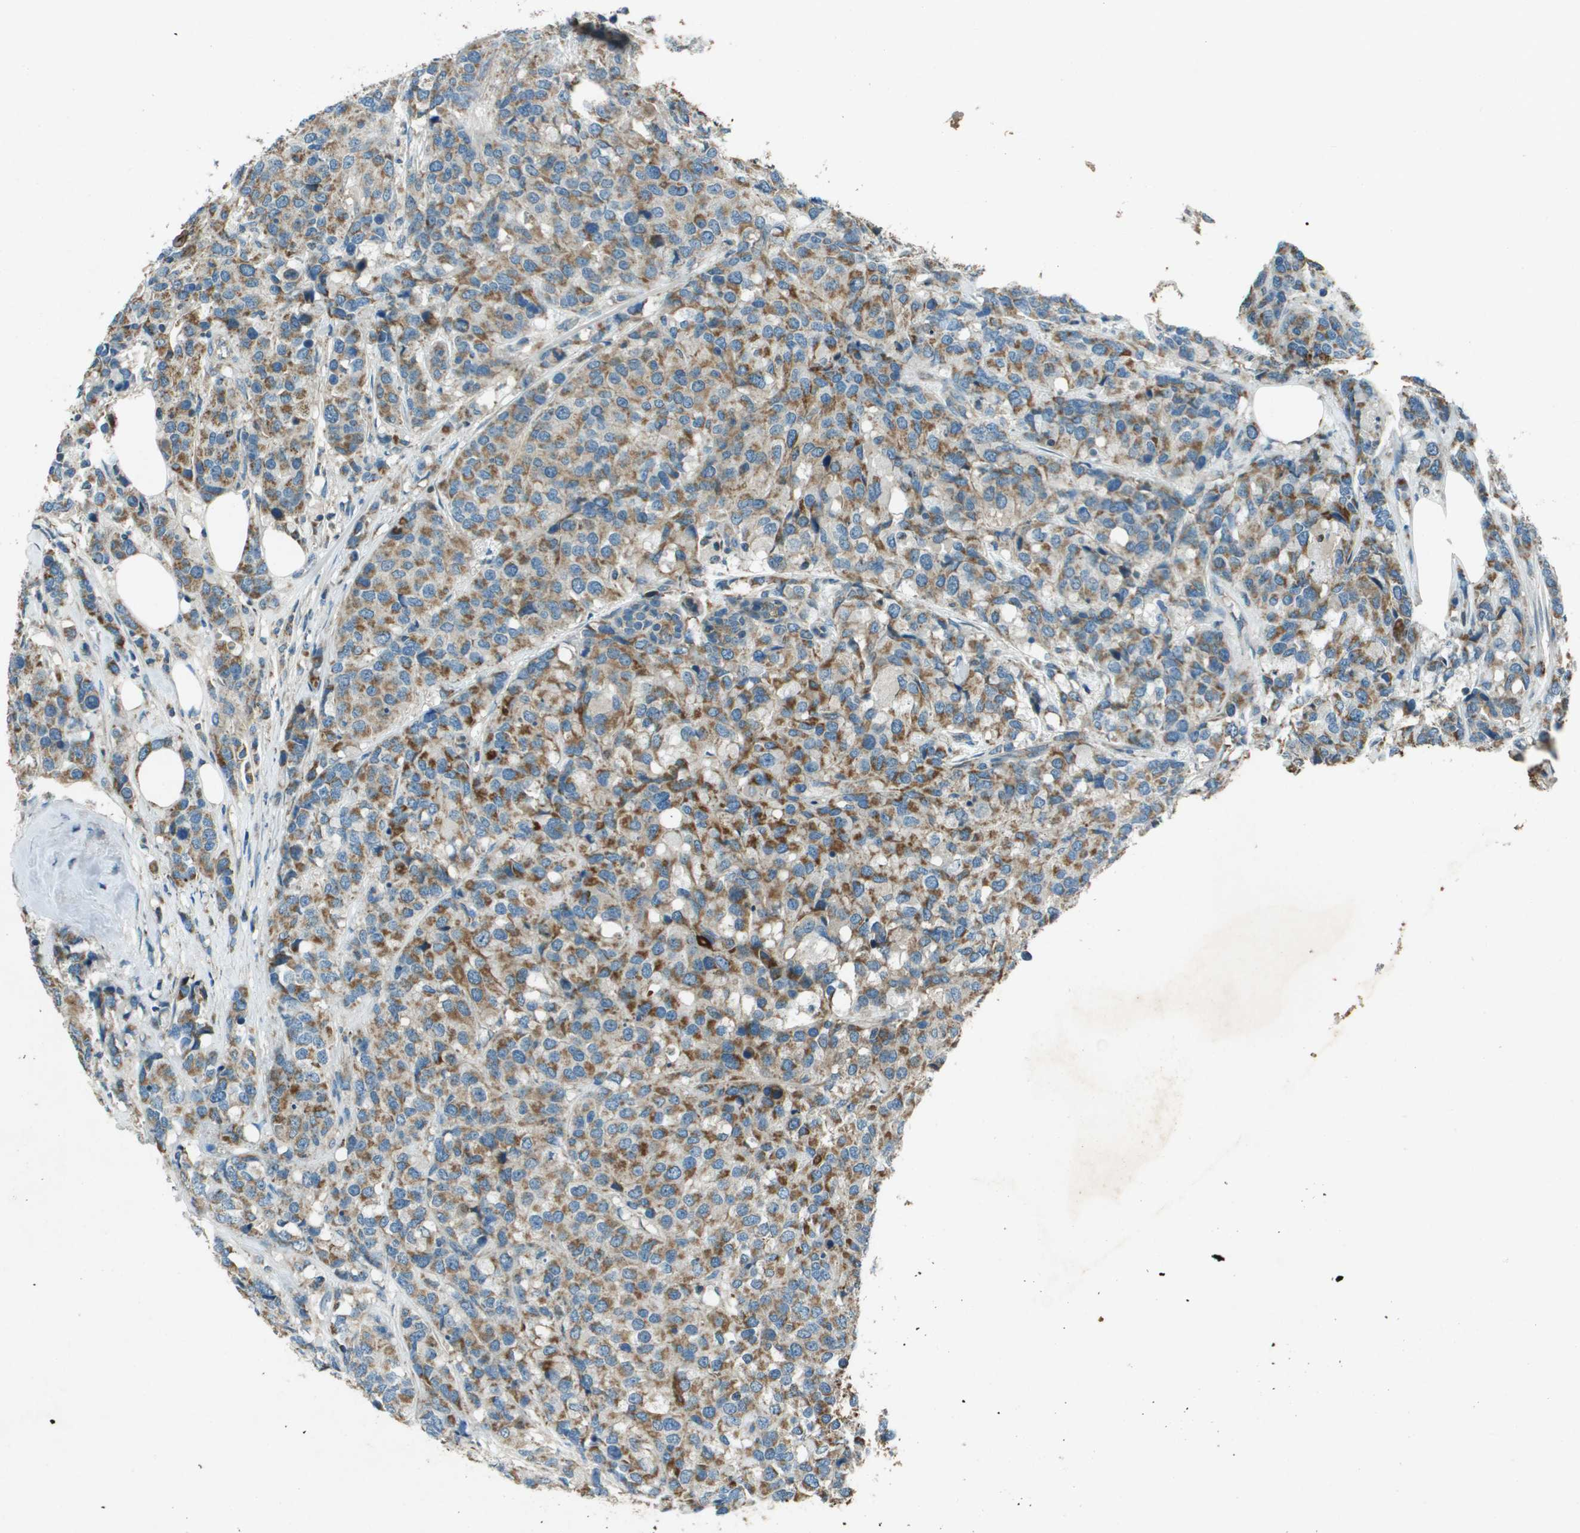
{"staining": {"intensity": "moderate", "quantity": ">75%", "location": "cytoplasmic/membranous"}, "tissue": "breast cancer", "cell_type": "Tumor cells", "image_type": "cancer", "snomed": [{"axis": "morphology", "description": "Lobular carcinoma"}, {"axis": "topography", "description": "Breast"}], "caption": "IHC image of neoplastic tissue: human breast cancer stained using IHC displays medium levels of moderate protein expression localized specifically in the cytoplasmic/membranous of tumor cells, appearing as a cytoplasmic/membranous brown color.", "gene": "MIGA1", "patient": {"sex": "female", "age": 59}}